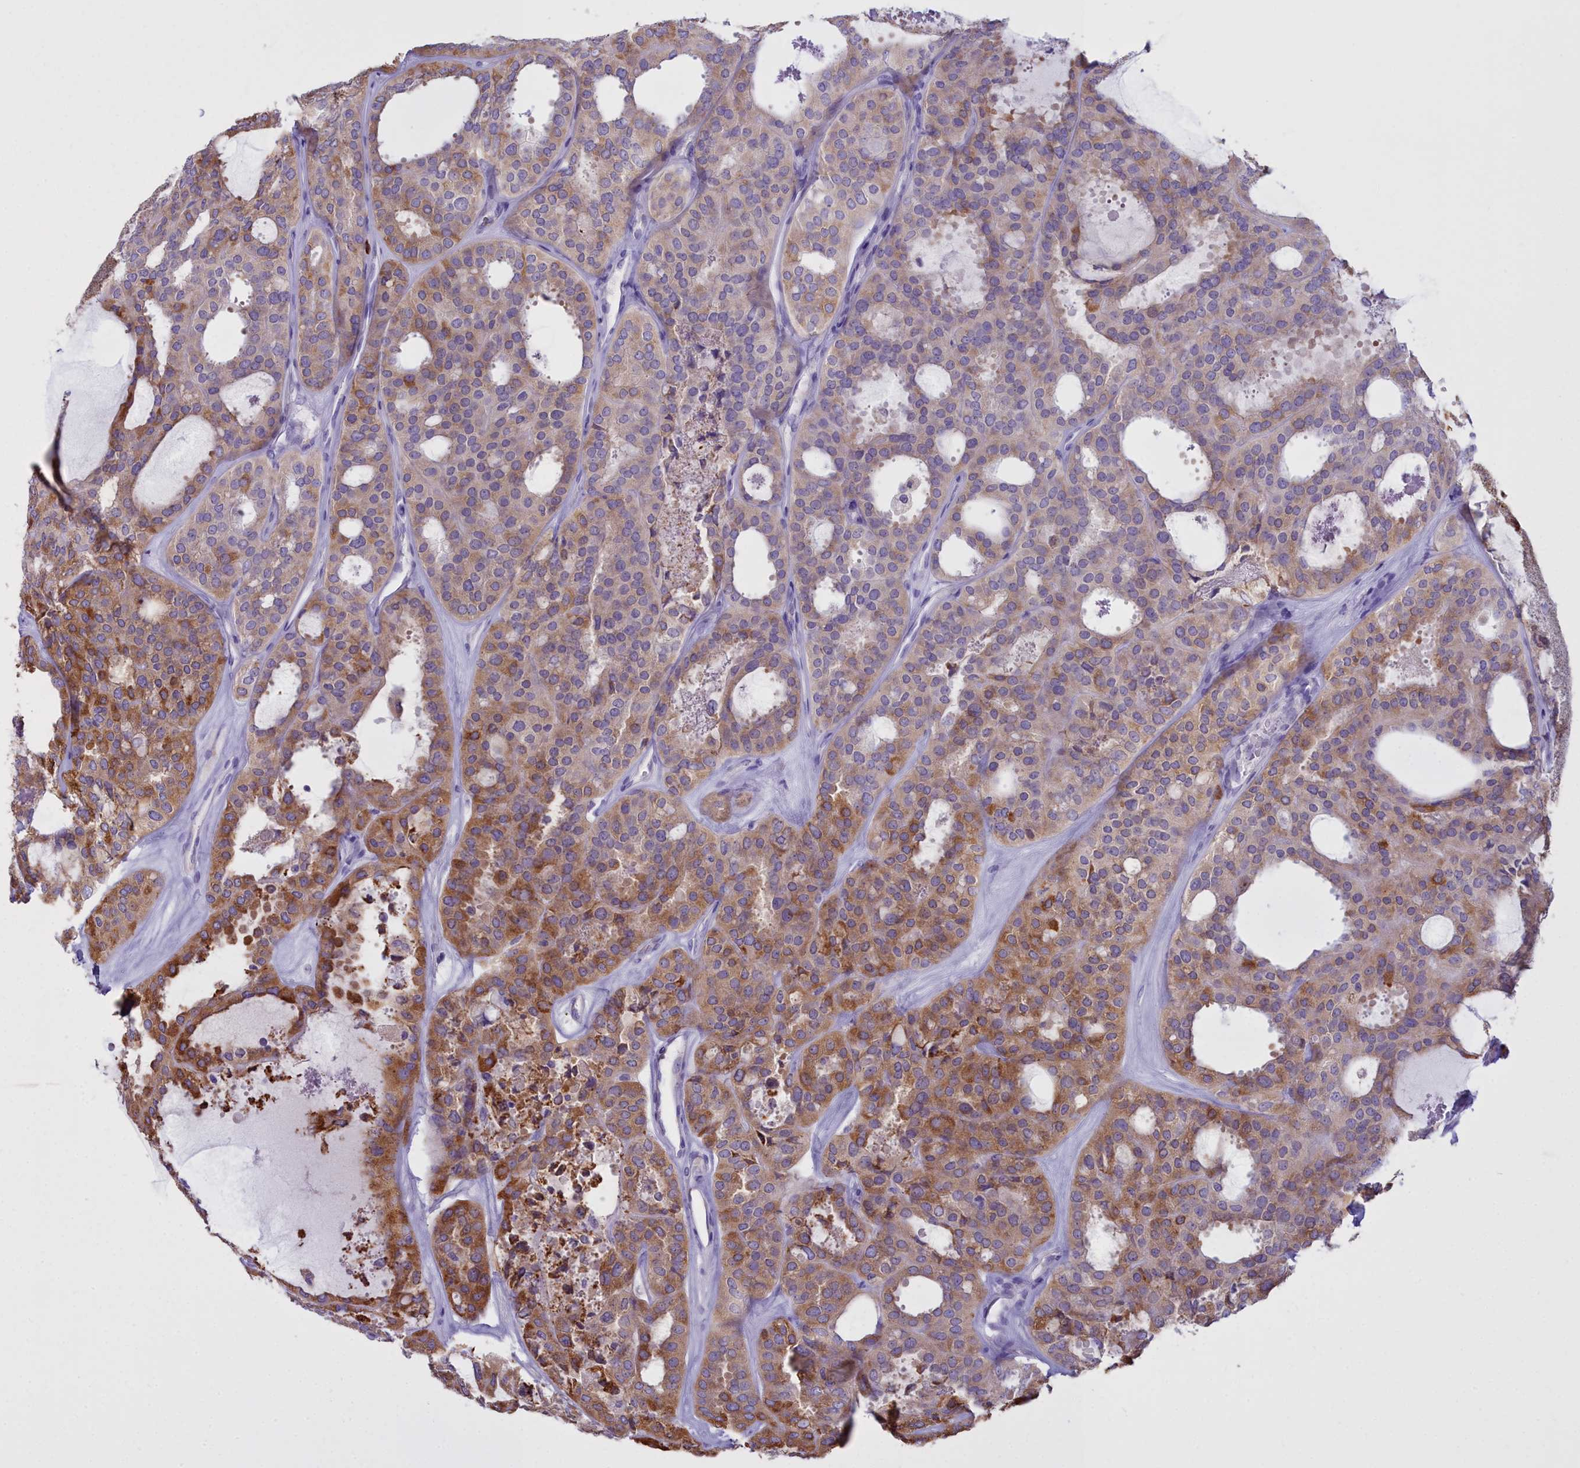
{"staining": {"intensity": "moderate", "quantity": "25%-75%", "location": "cytoplasmic/membranous"}, "tissue": "thyroid cancer", "cell_type": "Tumor cells", "image_type": "cancer", "snomed": [{"axis": "morphology", "description": "Follicular adenoma carcinoma, NOS"}, {"axis": "topography", "description": "Thyroid gland"}], "caption": "There is medium levels of moderate cytoplasmic/membranous expression in tumor cells of follicular adenoma carcinoma (thyroid), as demonstrated by immunohistochemical staining (brown color).", "gene": "CD5", "patient": {"sex": "male", "age": 75}}